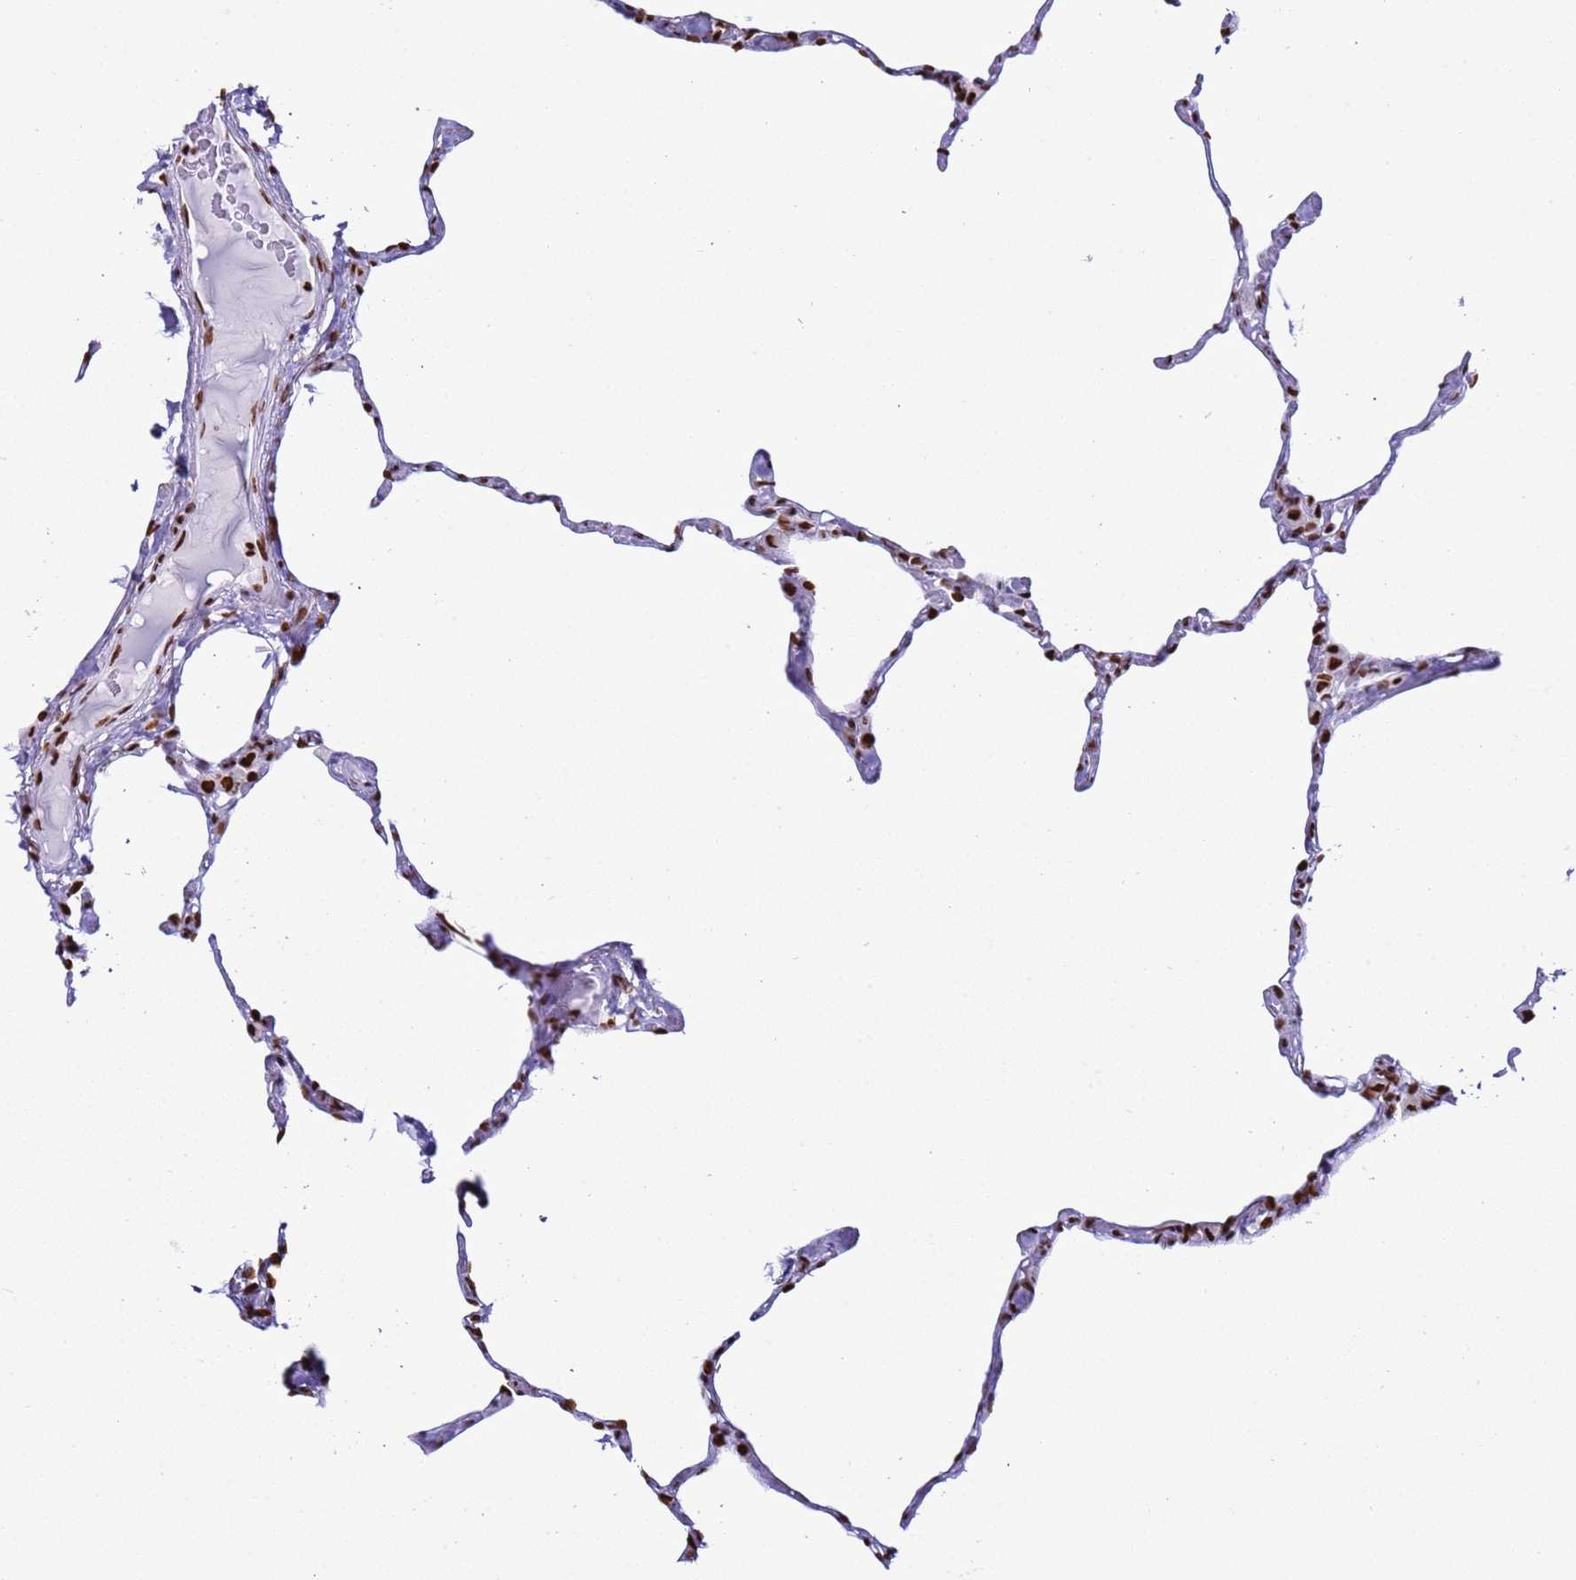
{"staining": {"intensity": "moderate", "quantity": ">75%", "location": "nuclear"}, "tissue": "lung", "cell_type": "Alveolar cells", "image_type": "normal", "snomed": [{"axis": "morphology", "description": "Normal tissue, NOS"}, {"axis": "topography", "description": "Lung"}], "caption": "A histopathology image showing moderate nuclear positivity in about >75% of alveolar cells in unremarkable lung, as visualized by brown immunohistochemical staining.", "gene": "RALY", "patient": {"sex": "male", "age": 65}}